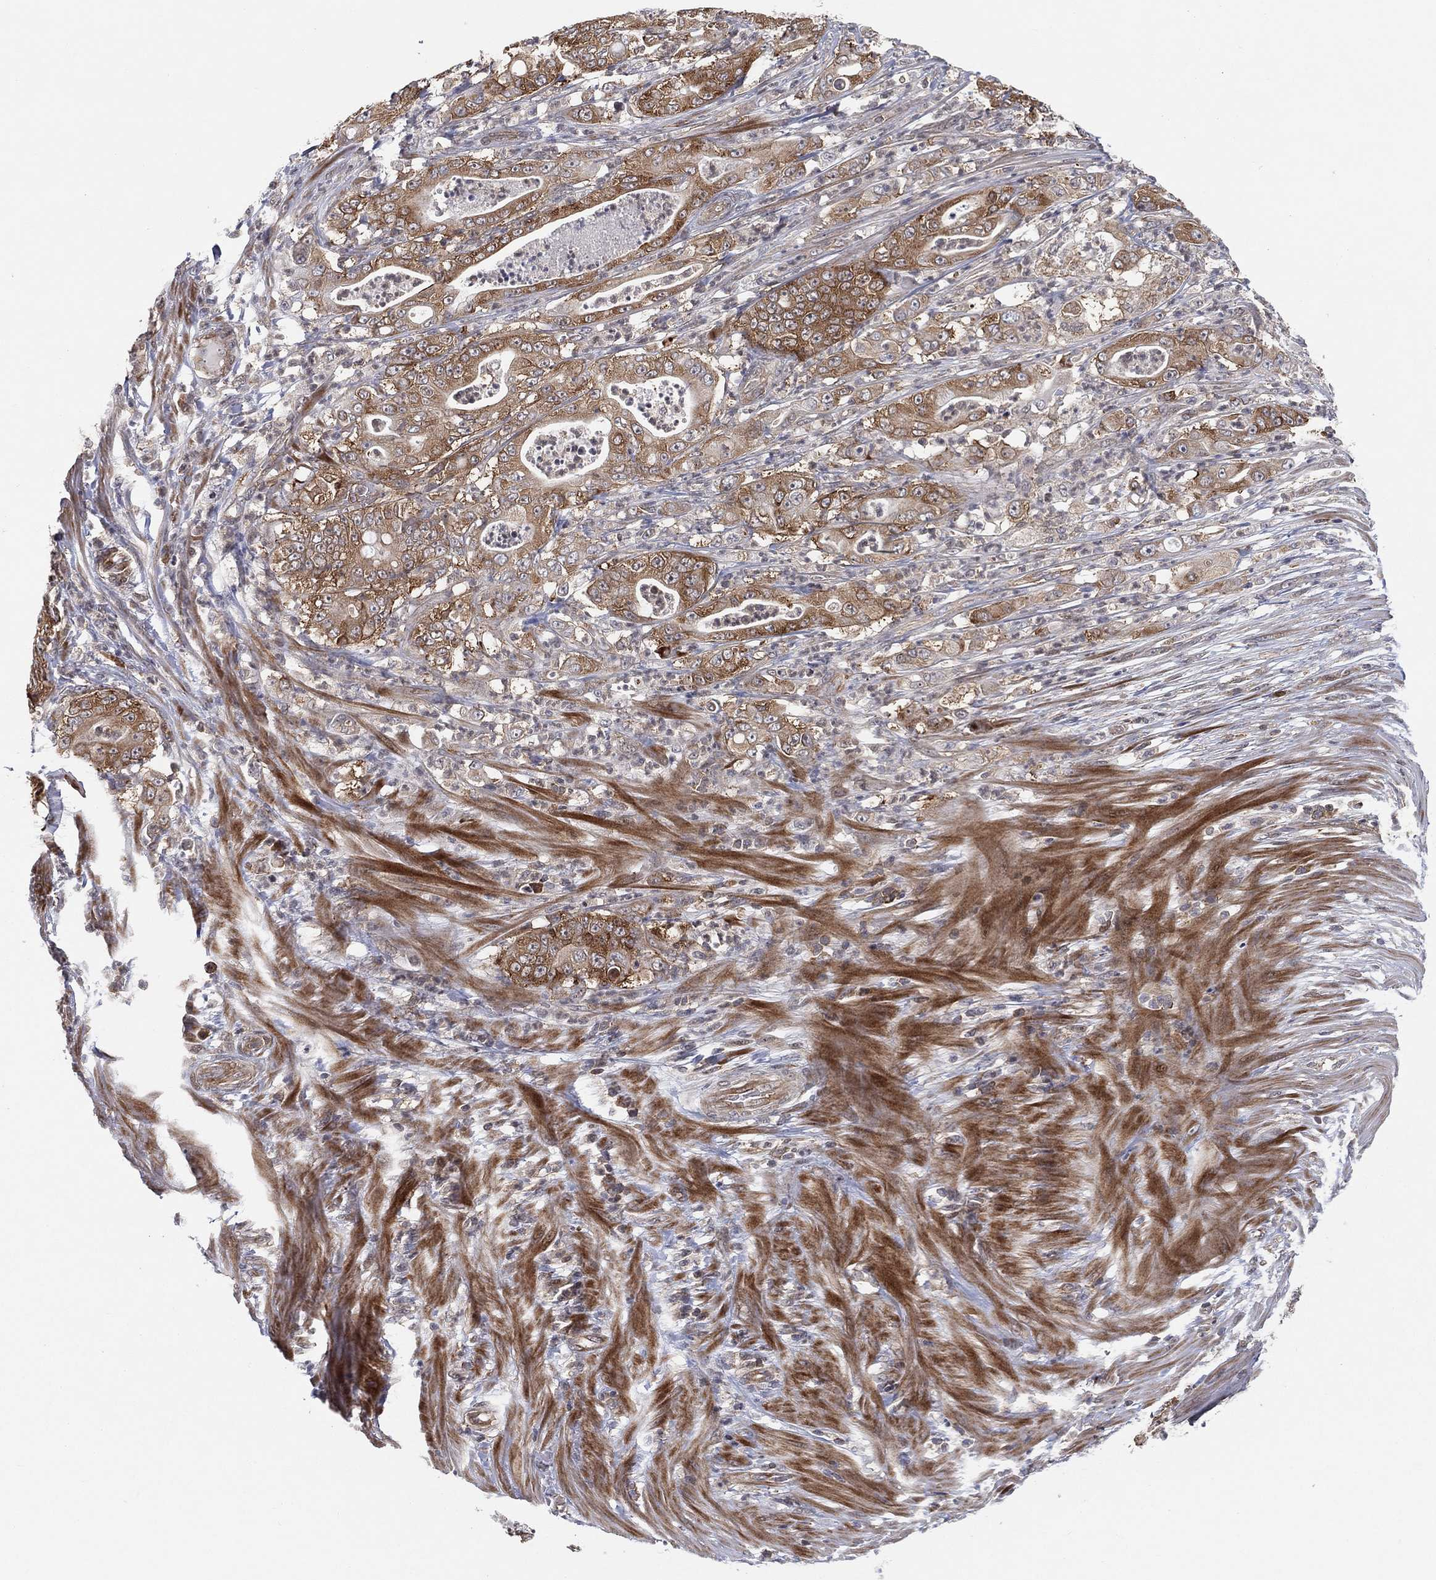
{"staining": {"intensity": "moderate", "quantity": "<25%", "location": "cytoplasmic/membranous"}, "tissue": "pancreatic cancer", "cell_type": "Tumor cells", "image_type": "cancer", "snomed": [{"axis": "morphology", "description": "Adenocarcinoma, NOS"}, {"axis": "topography", "description": "Pancreas"}], "caption": "Brown immunohistochemical staining in pancreatic cancer displays moderate cytoplasmic/membranous positivity in about <25% of tumor cells. (DAB (3,3'-diaminobenzidine) IHC with brightfield microscopy, high magnification).", "gene": "TMTC4", "patient": {"sex": "male", "age": 71}}